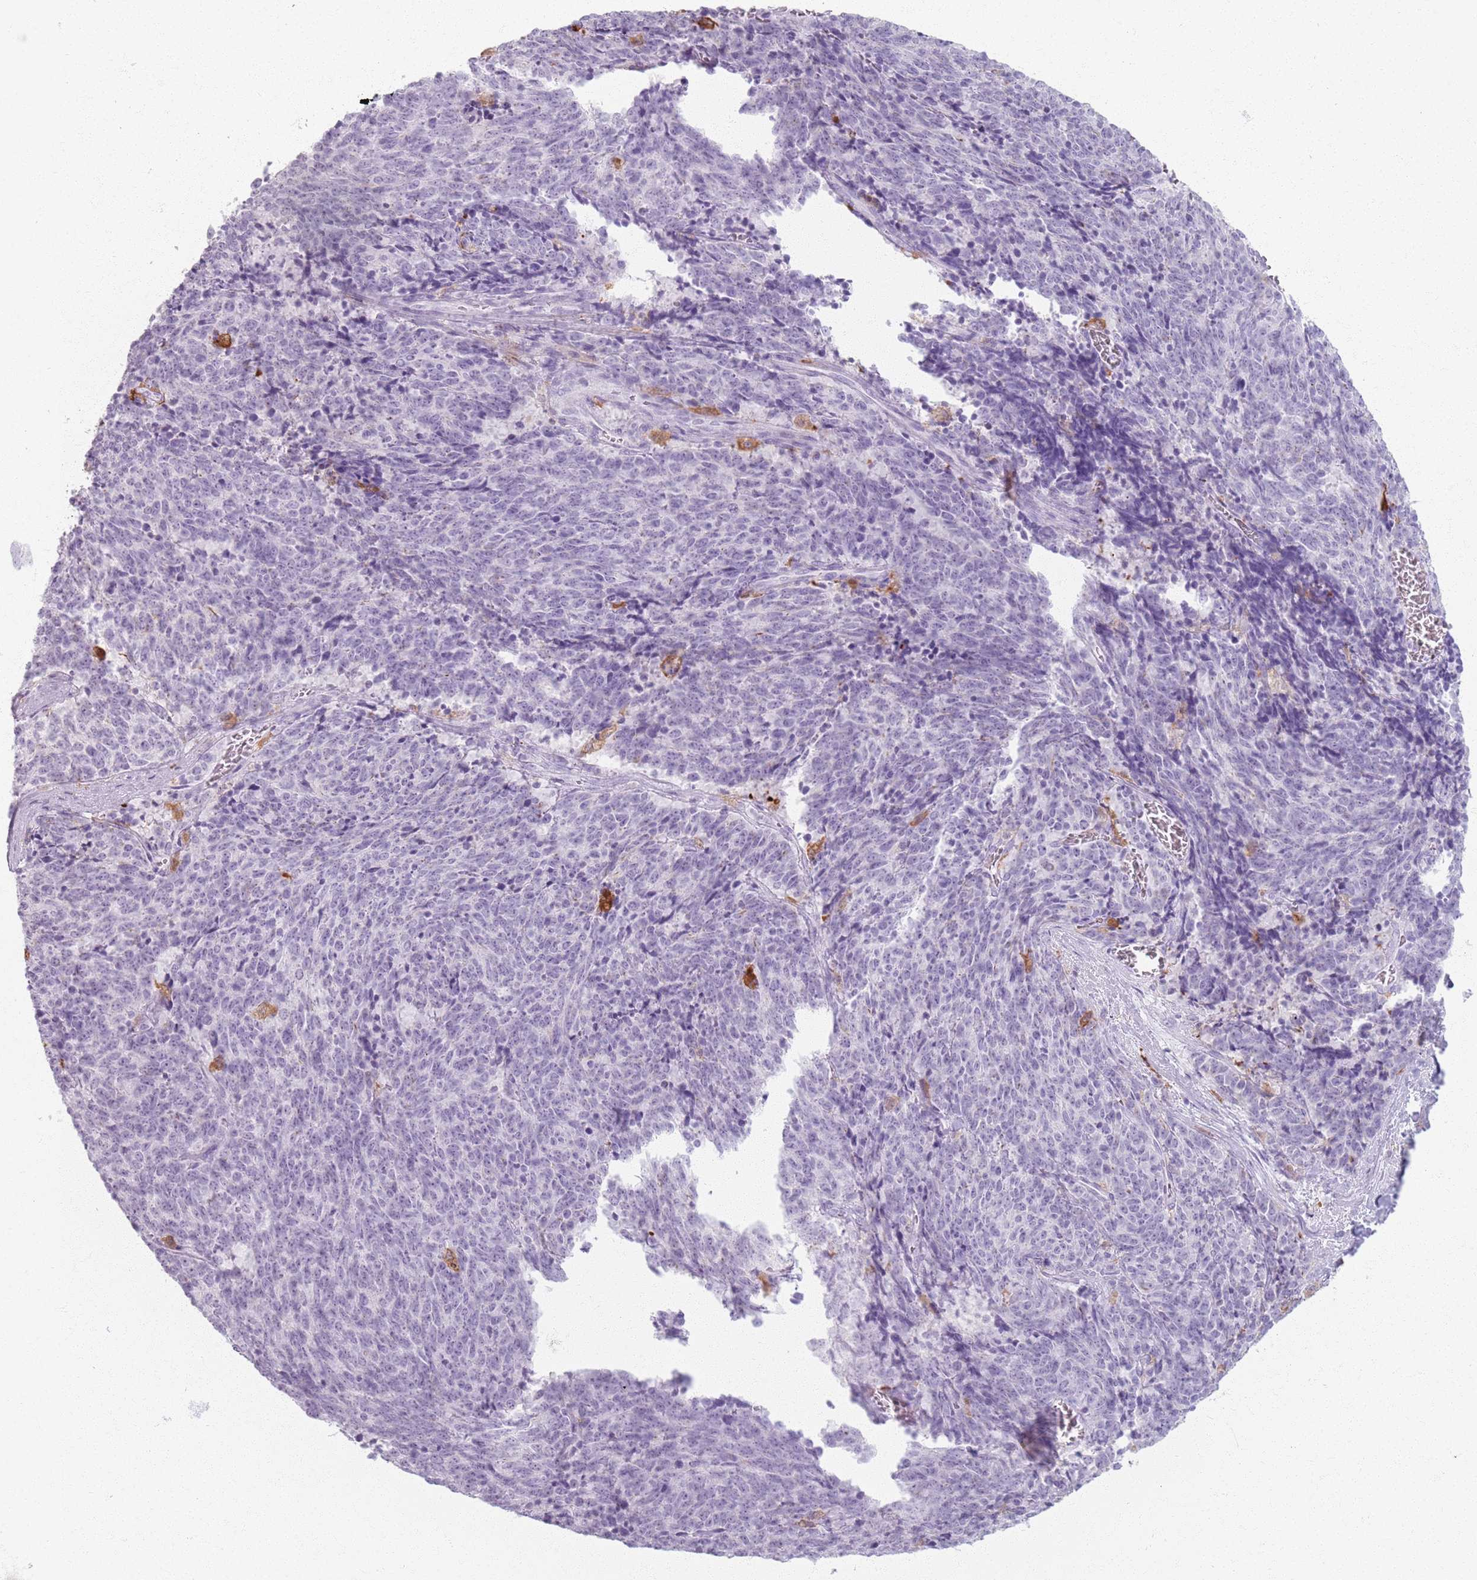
{"staining": {"intensity": "negative", "quantity": "none", "location": "none"}, "tissue": "cervical cancer", "cell_type": "Tumor cells", "image_type": "cancer", "snomed": [{"axis": "morphology", "description": "Squamous cell carcinoma, NOS"}, {"axis": "topography", "description": "Cervix"}], "caption": "Tumor cells are negative for protein expression in human squamous cell carcinoma (cervical).", "gene": "GDPGP1", "patient": {"sex": "female", "age": 29}}